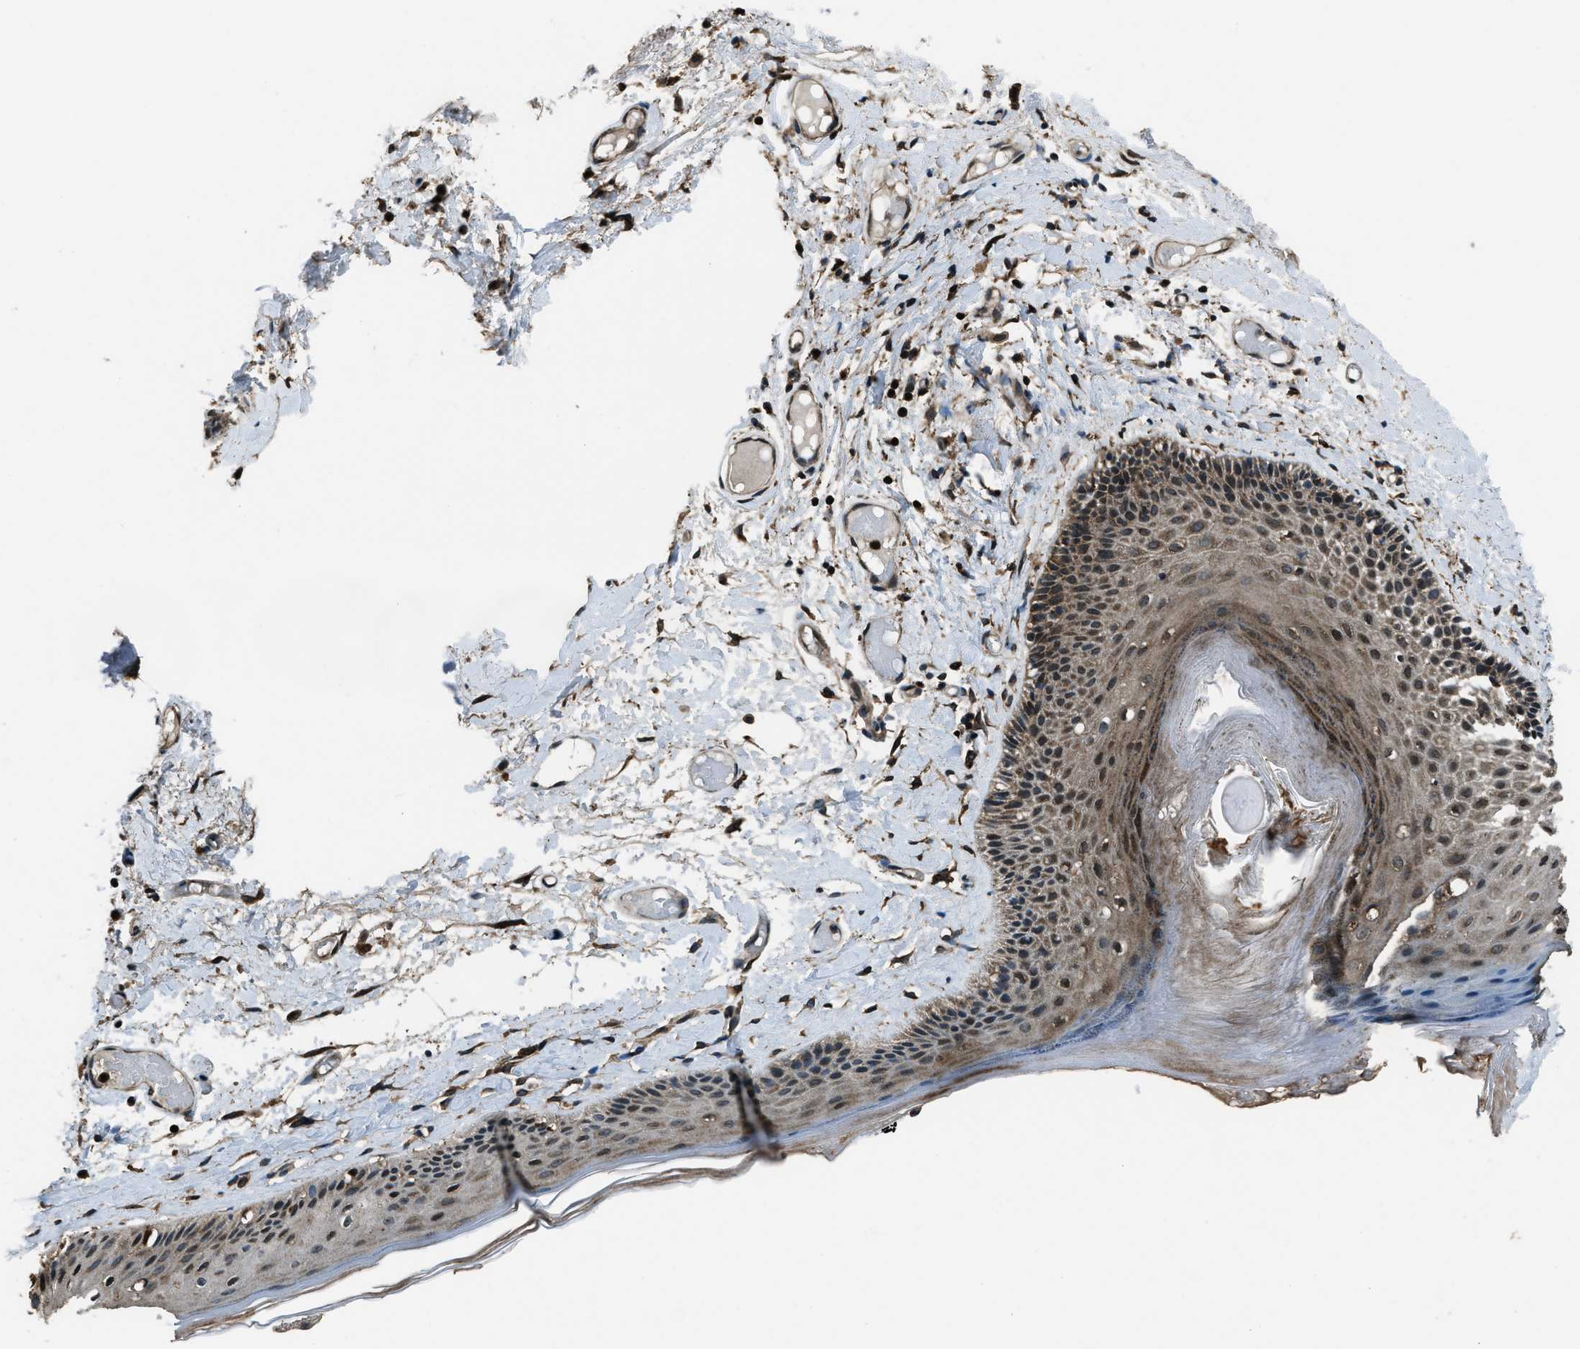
{"staining": {"intensity": "moderate", "quantity": "25%-75%", "location": "cytoplasmic/membranous,nuclear"}, "tissue": "skin", "cell_type": "Epidermal cells", "image_type": "normal", "snomed": [{"axis": "morphology", "description": "Normal tissue, NOS"}, {"axis": "topography", "description": "Vulva"}], "caption": "A brown stain labels moderate cytoplasmic/membranous,nuclear expression of a protein in epidermal cells of normal human skin. Immunohistochemistry (ihc) stains the protein in brown and the nuclei are stained blue.", "gene": "TRIM4", "patient": {"sex": "female", "age": 73}}